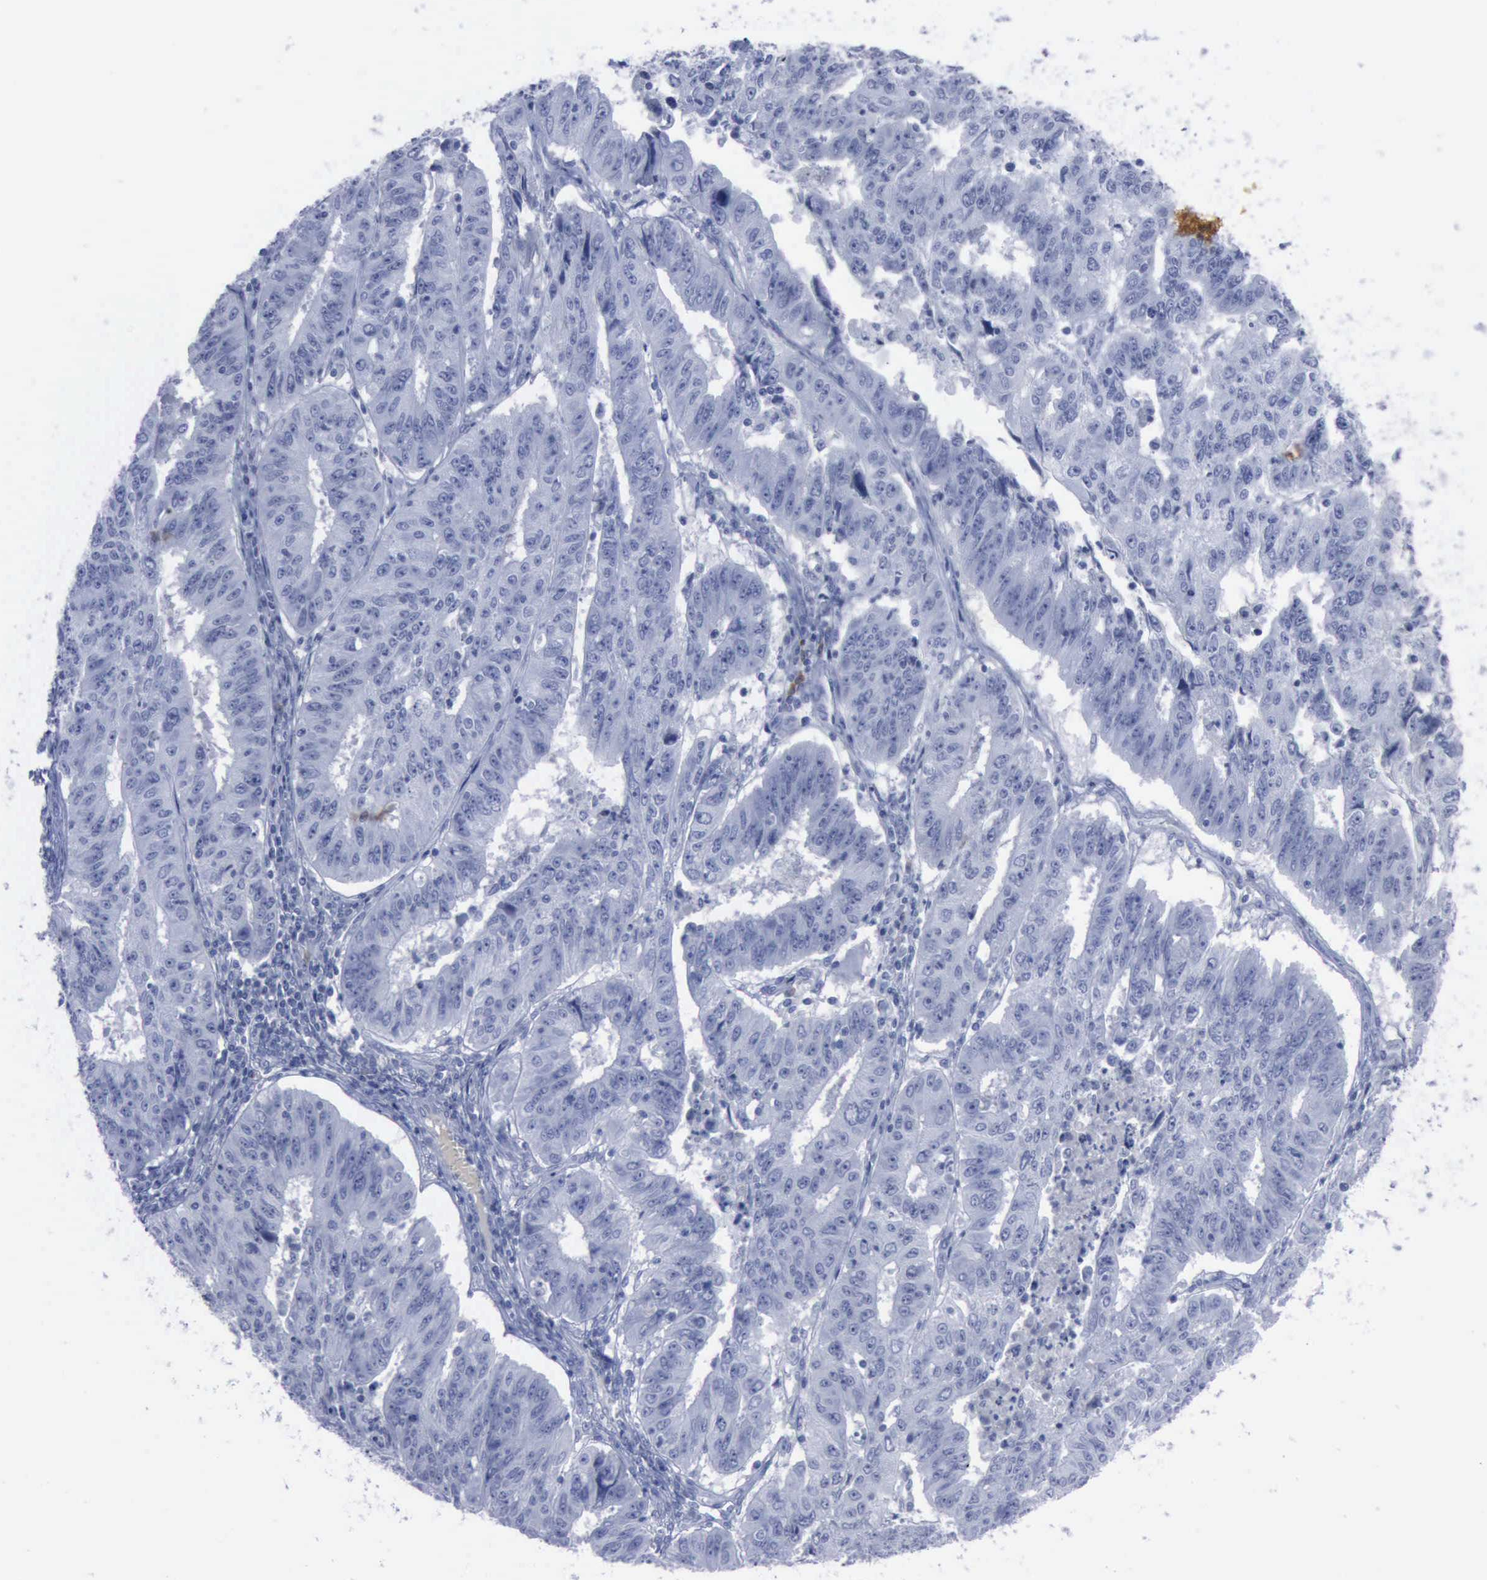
{"staining": {"intensity": "moderate", "quantity": "<25%", "location": "cytoplasmic/membranous"}, "tissue": "endometrial cancer", "cell_type": "Tumor cells", "image_type": "cancer", "snomed": [{"axis": "morphology", "description": "Adenocarcinoma, NOS"}, {"axis": "topography", "description": "Endometrium"}], "caption": "Protein staining of endometrial cancer tissue exhibits moderate cytoplasmic/membranous positivity in about <25% of tumor cells.", "gene": "NGFR", "patient": {"sex": "female", "age": 42}}